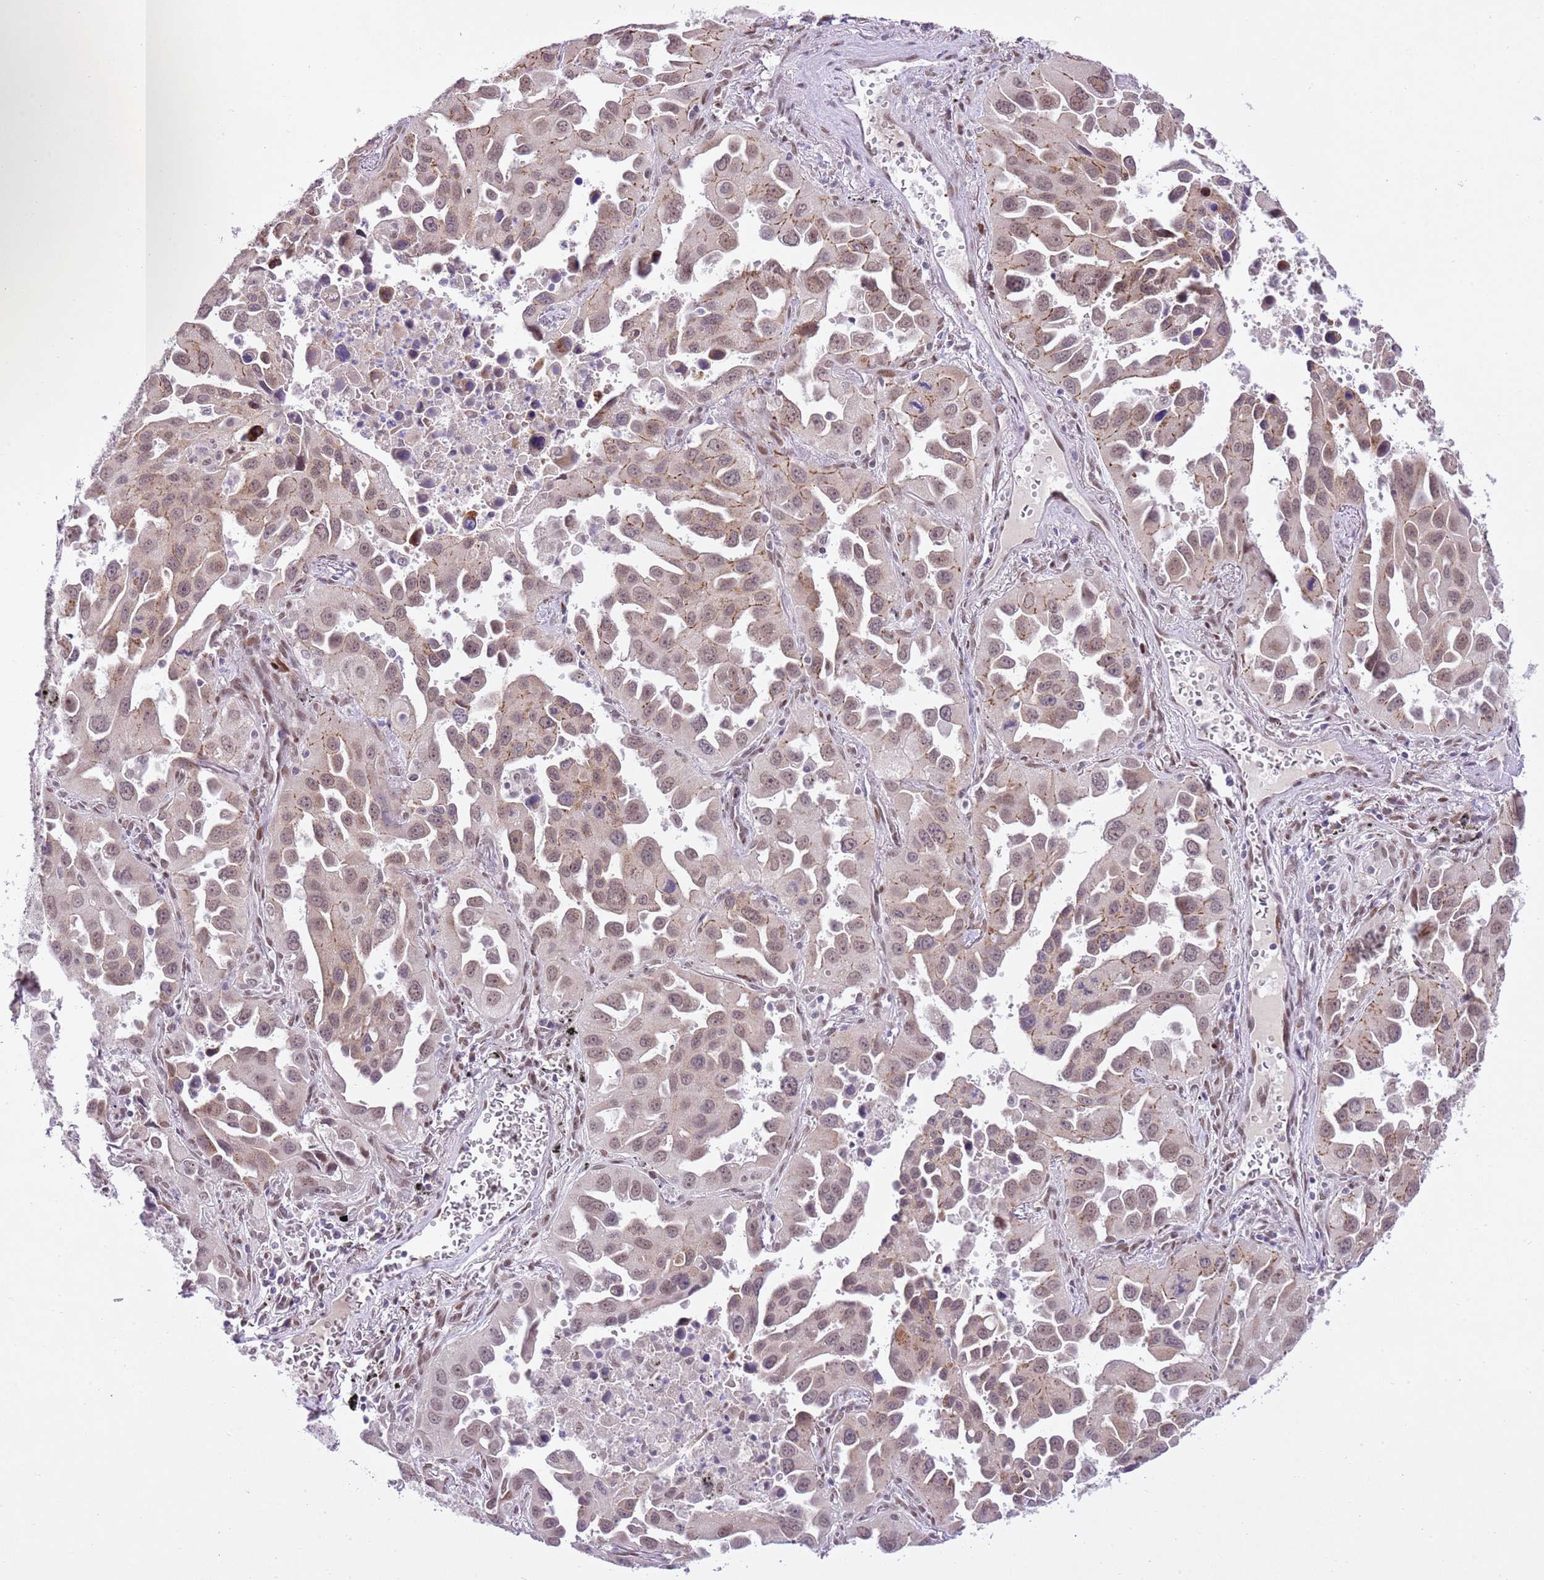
{"staining": {"intensity": "moderate", "quantity": ">75%", "location": "cytoplasmic/membranous,nuclear"}, "tissue": "lung cancer", "cell_type": "Tumor cells", "image_type": "cancer", "snomed": [{"axis": "morphology", "description": "Adenocarcinoma, NOS"}, {"axis": "topography", "description": "Lung"}], "caption": "A micrograph showing moderate cytoplasmic/membranous and nuclear expression in approximately >75% of tumor cells in lung cancer, as visualized by brown immunohistochemical staining.", "gene": "NACC2", "patient": {"sex": "male", "age": 66}}